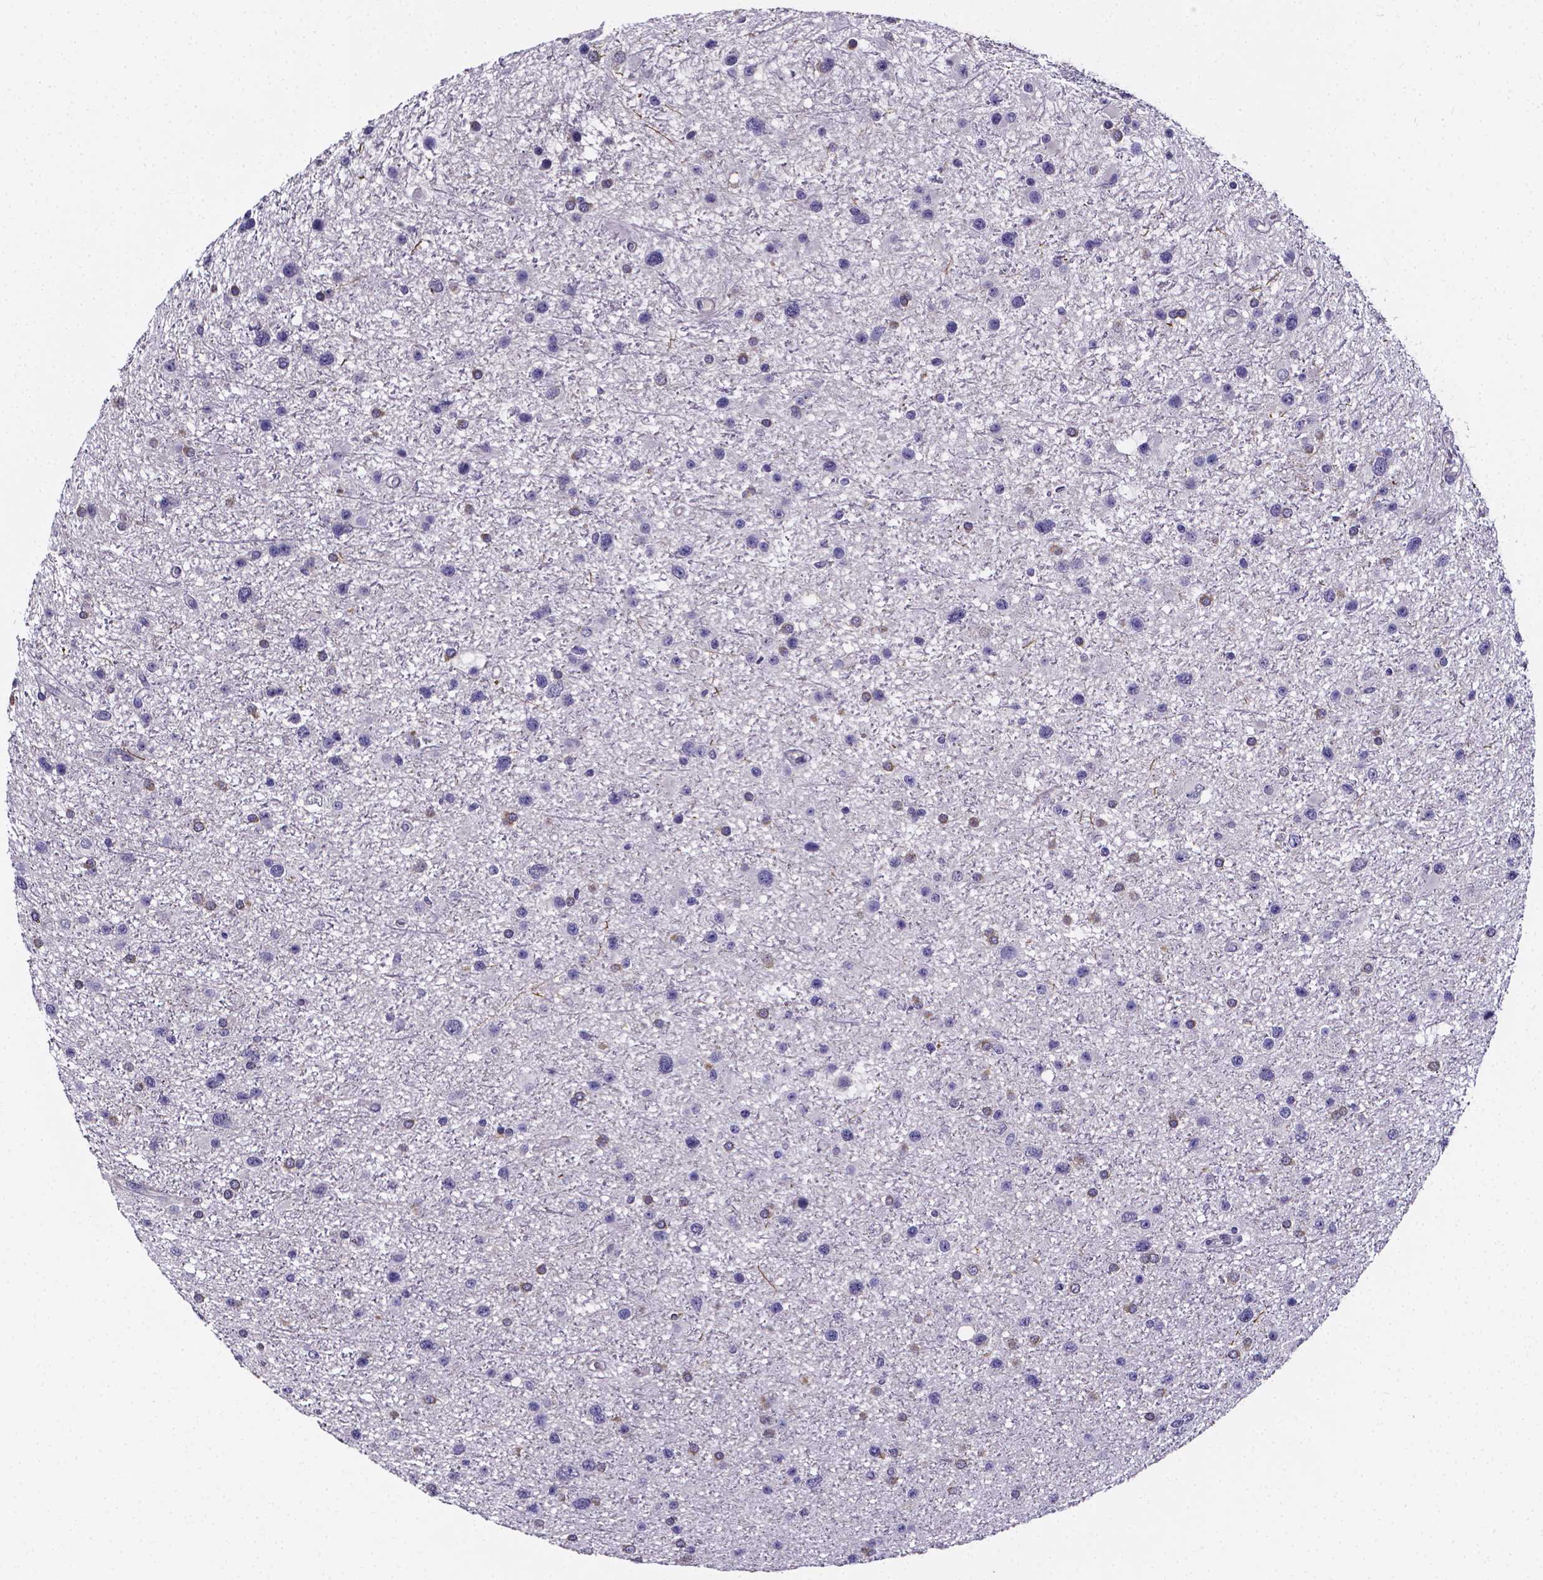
{"staining": {"intensity": "negative", "quantity": "none", "location": "none"}, "tissue": "glioma", "cell_type": "Tumor cells", "image_type": "cancer", "snomed": [{"axis": "morphology", "description": "Glioma, malignant, Low grade"}, {"axis": "topography", "description": "Brain"}], "caption": "Tumor cells are negative for brown protein staining in glioma.", "gene": "CACNG8", "patient": {"sex": "female", "age": 32}}